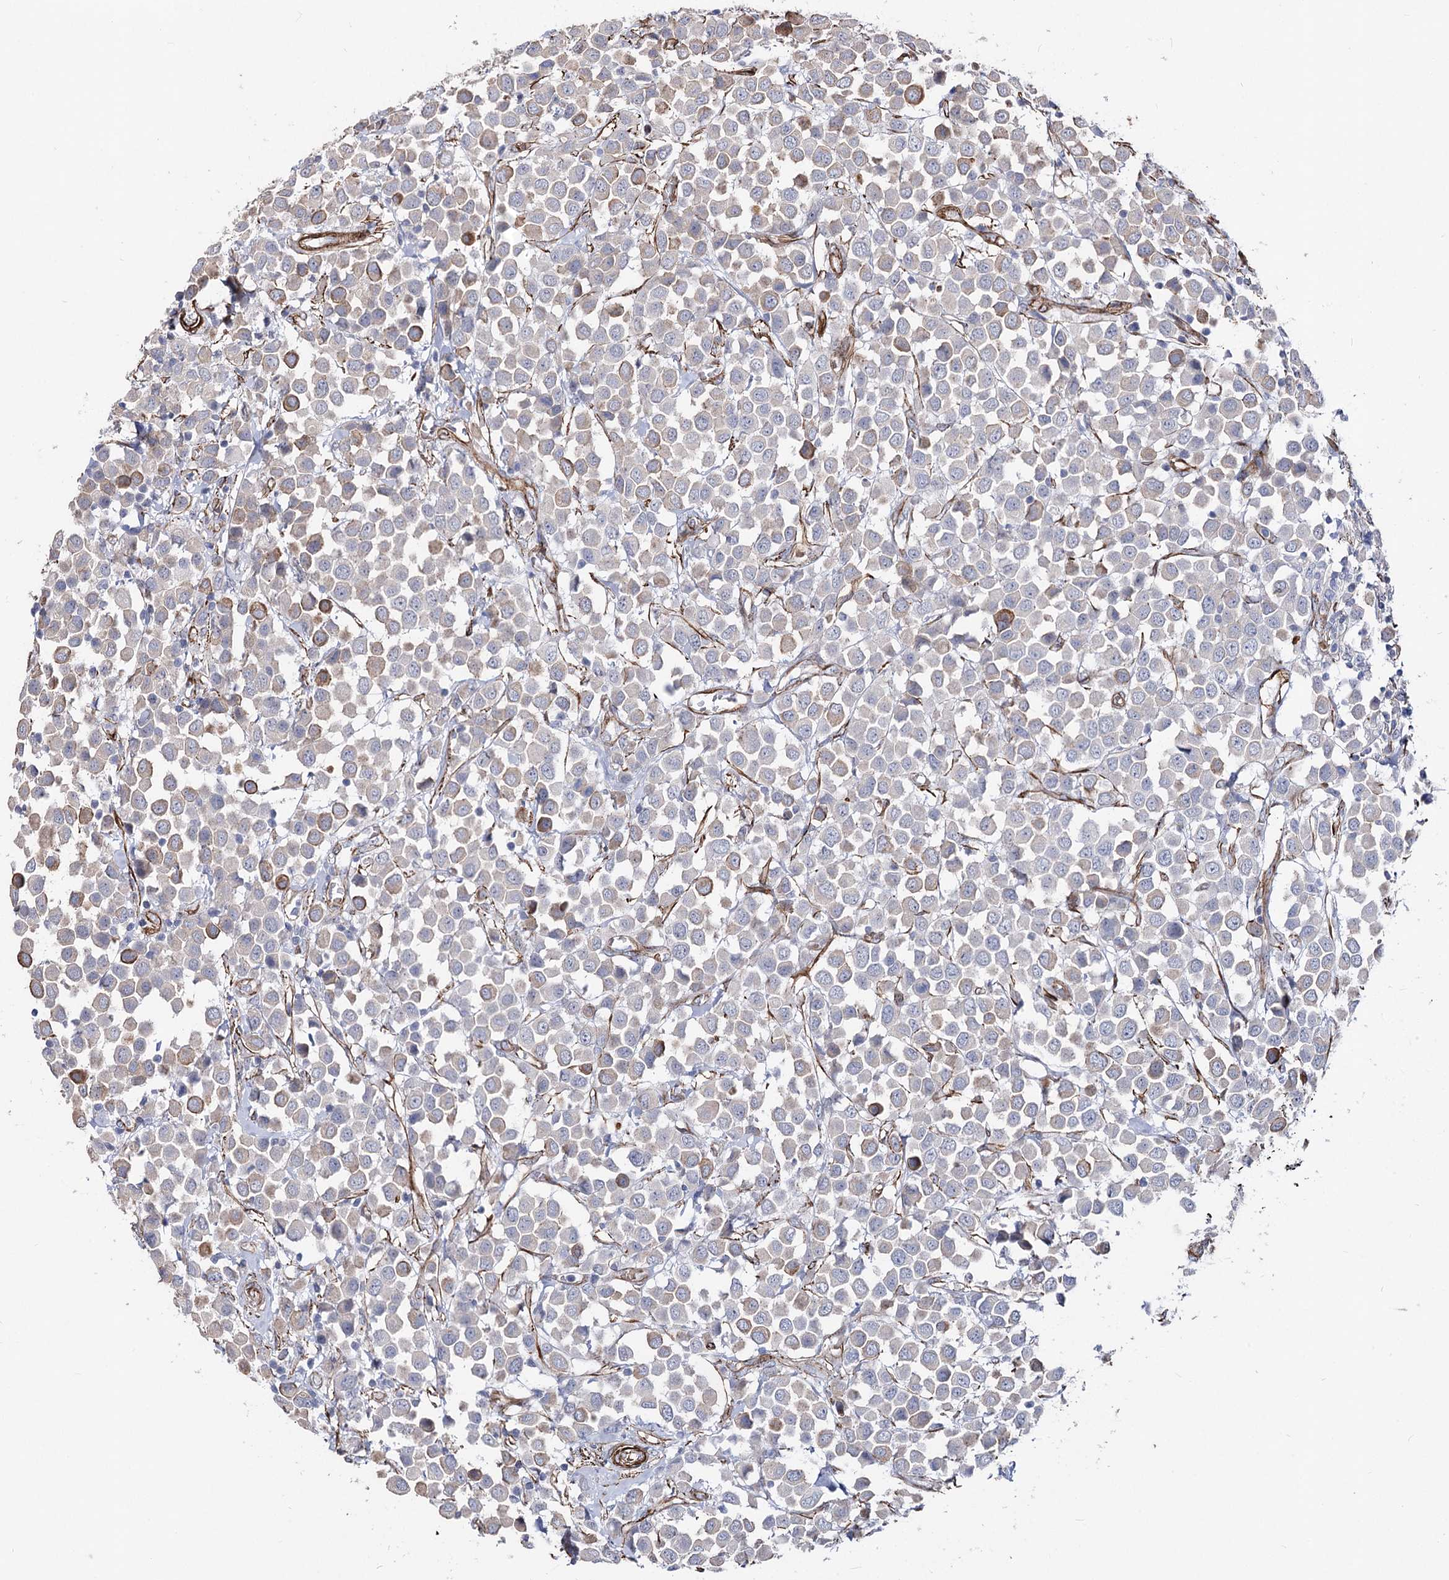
{"staining": {"intensity": "moderate", "quantity": "<25%", "location": "cytoplasmic/membranous"}, "tissue": "breast cancer", "cell_type": "Tumor cells", "image_type": "cancer", "snomed": [{"axis": "morphology", "description": "Duct carcinoma"}, {"axis": "topography", "description": "Breast"}], "caption": "An immunohistochemistry micrograph of neoplastic tissue is shown. Protein staining in brown shows moderate cytoplasmic/membranous positivity in breast cancer within tumor cells.", "gene": "ARHGAP20", "patient": {"sex": "female", "age": 61}}